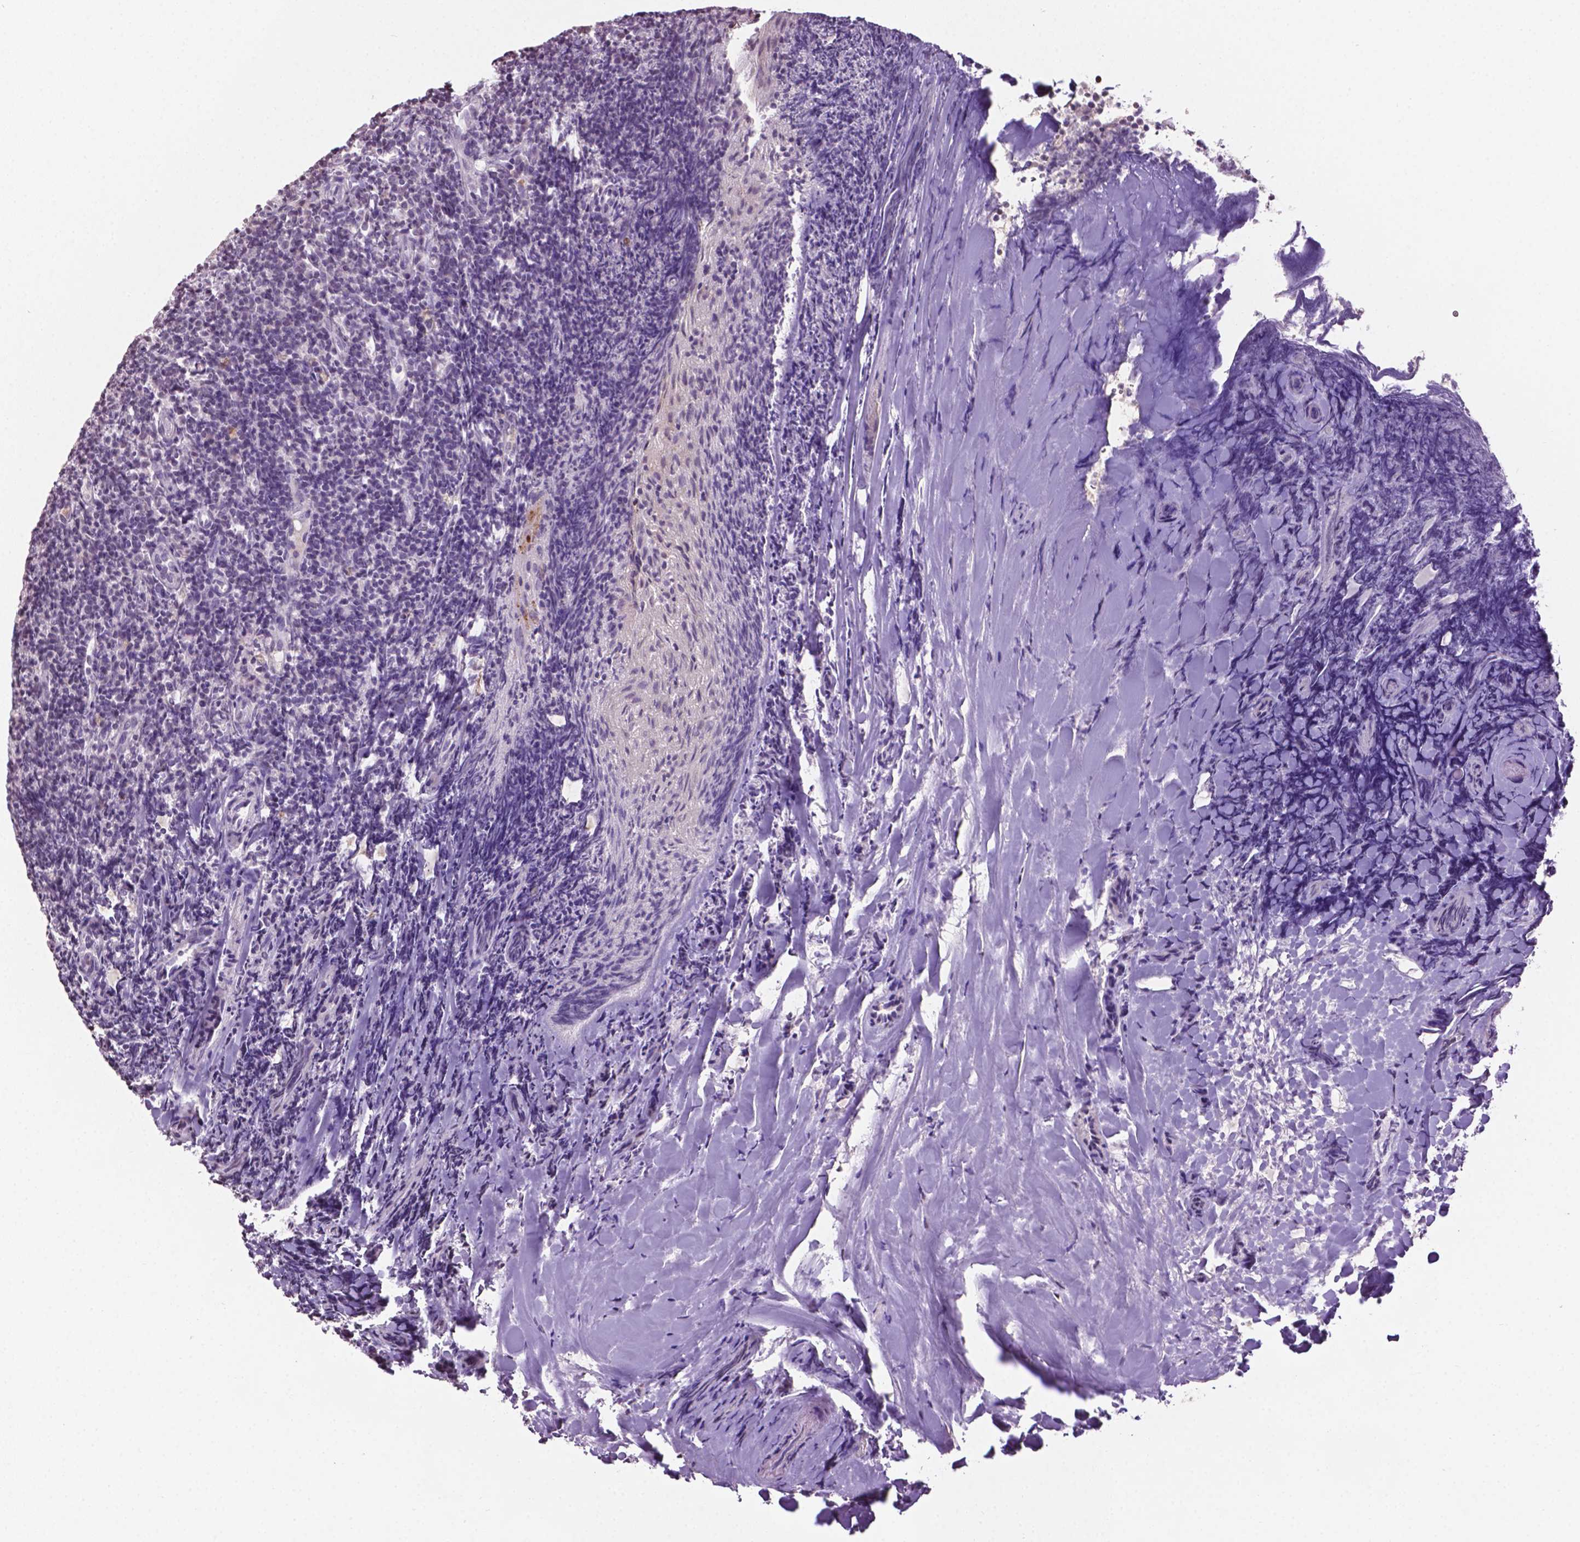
{"staining": {"intensity": "negative", "quantity": "none", "location": "none"}, "tissue": "tonsil", "cell_type": "Germinal center cells", "image_type": "normal", "snomed": [{"axis": "morphology", "description": "Normal tissue, NOS"}, {"axis": "topography", "description": "Tonsil"}], "caption": "Immunohistochemistry (IHC) photomicrograph of benign tonsil stained for a protein (brown), which shows no expression in germinal center cells. (Brightfield microscopy of DAB (3,3'-diaminobenzidine) IHC at high magnification).", "gene": "NTNG2", "patient": {"sex": "female", "age": 10}}